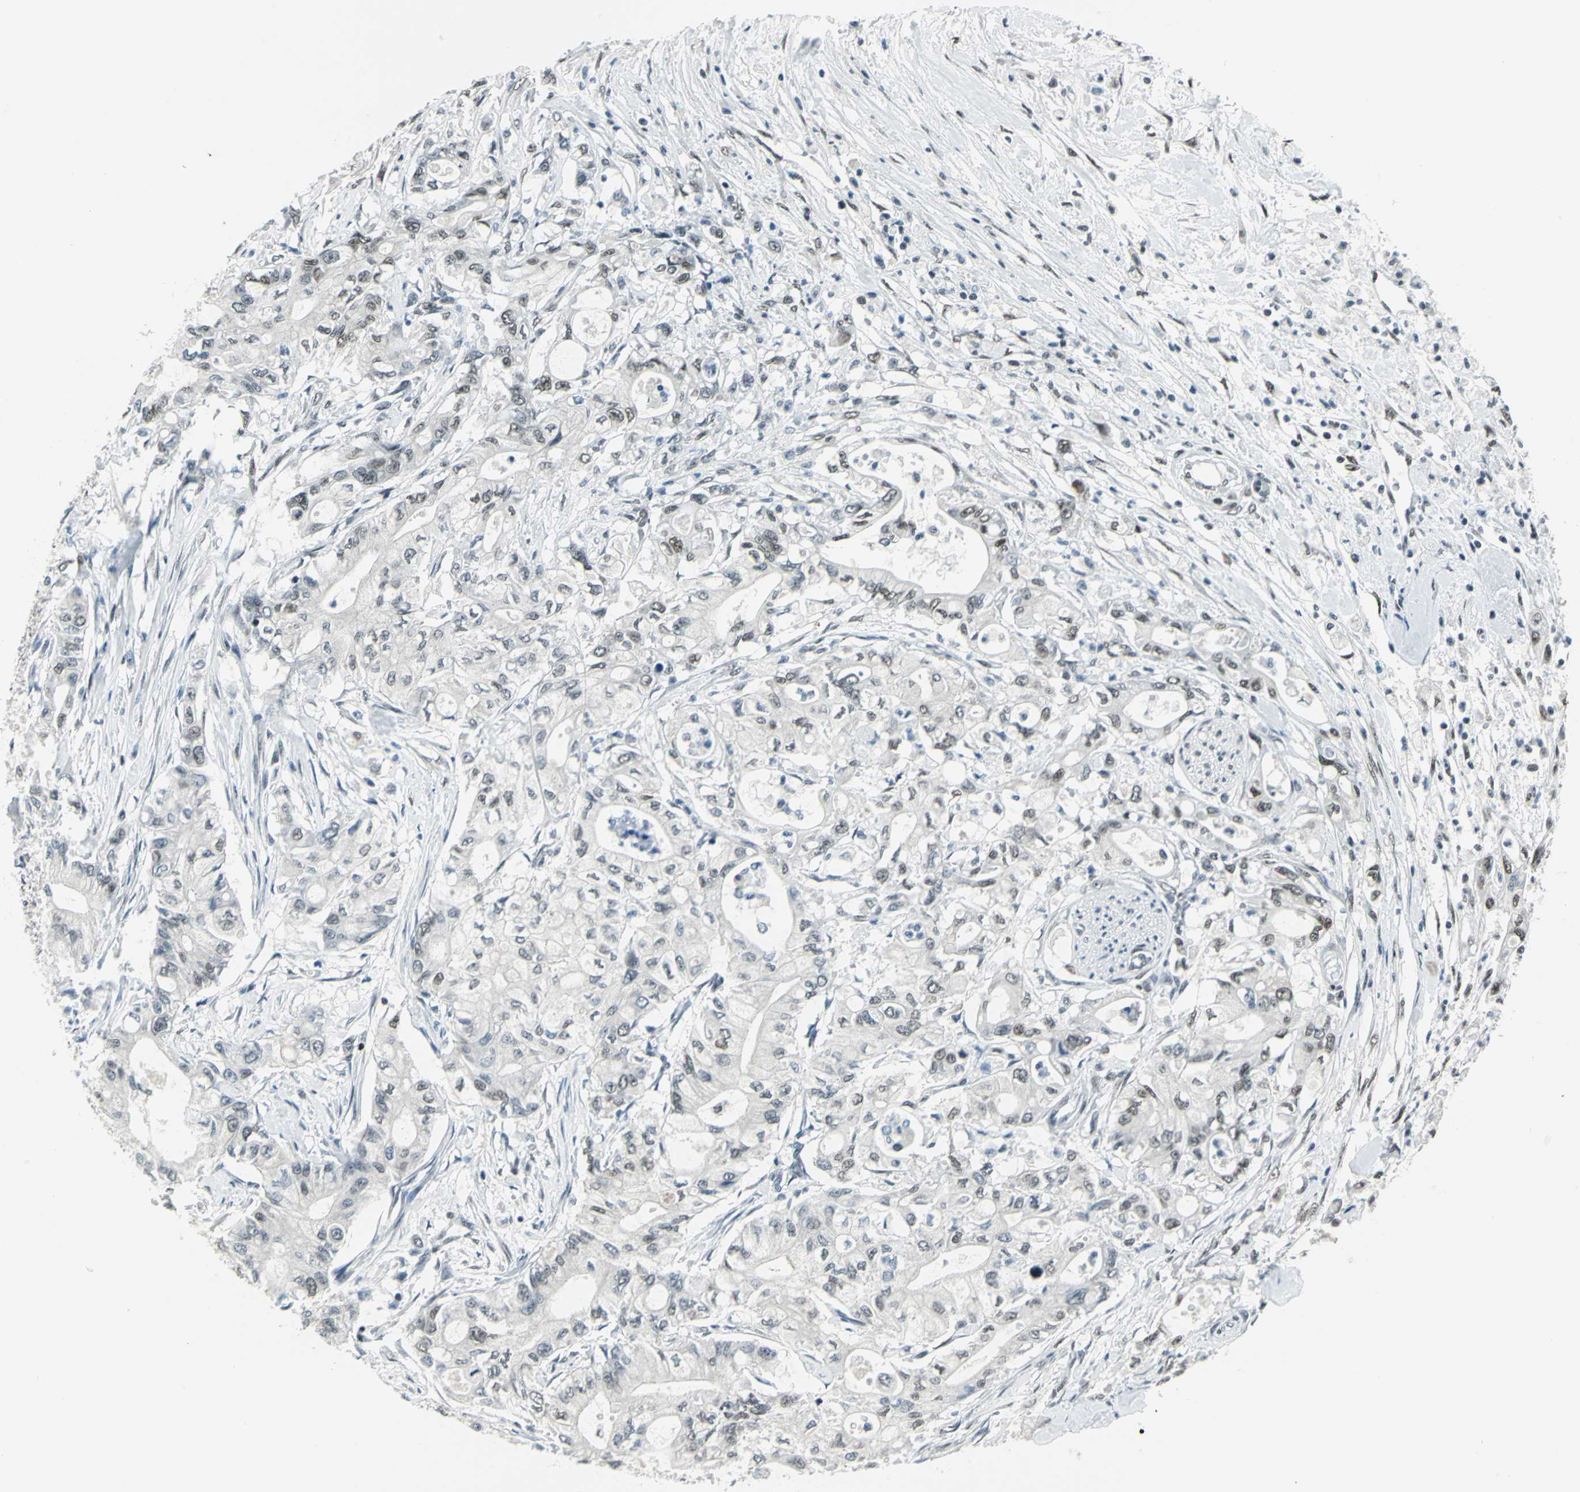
{"staining": {"intensity": "weak", "quantity": "25%-75%", "location": "nuclear"}, "tissue": "pancreatic cancer", "cell_type": "Tumor cells", "image_type": "cancer", "snomed": [{"axis": "morphology", "description": "Adenocarcinoma, NOS"}, {"axis": "topography", "description": "Pancreas"}], "caption": "Immunohistochemical staining of human pancreatic cancer (adenocarcinoma) reveals low levels of weak nuclear protein positivity in approximately 25%-75% of tumor cells. The staining was performed using DAB to visualize the protein expression in brown, while the nuclei were stained in blue with hematoxylin (Magnification: 20x).", "gene": "ADNP", "patient": {"sex": "male", "age": 79}}